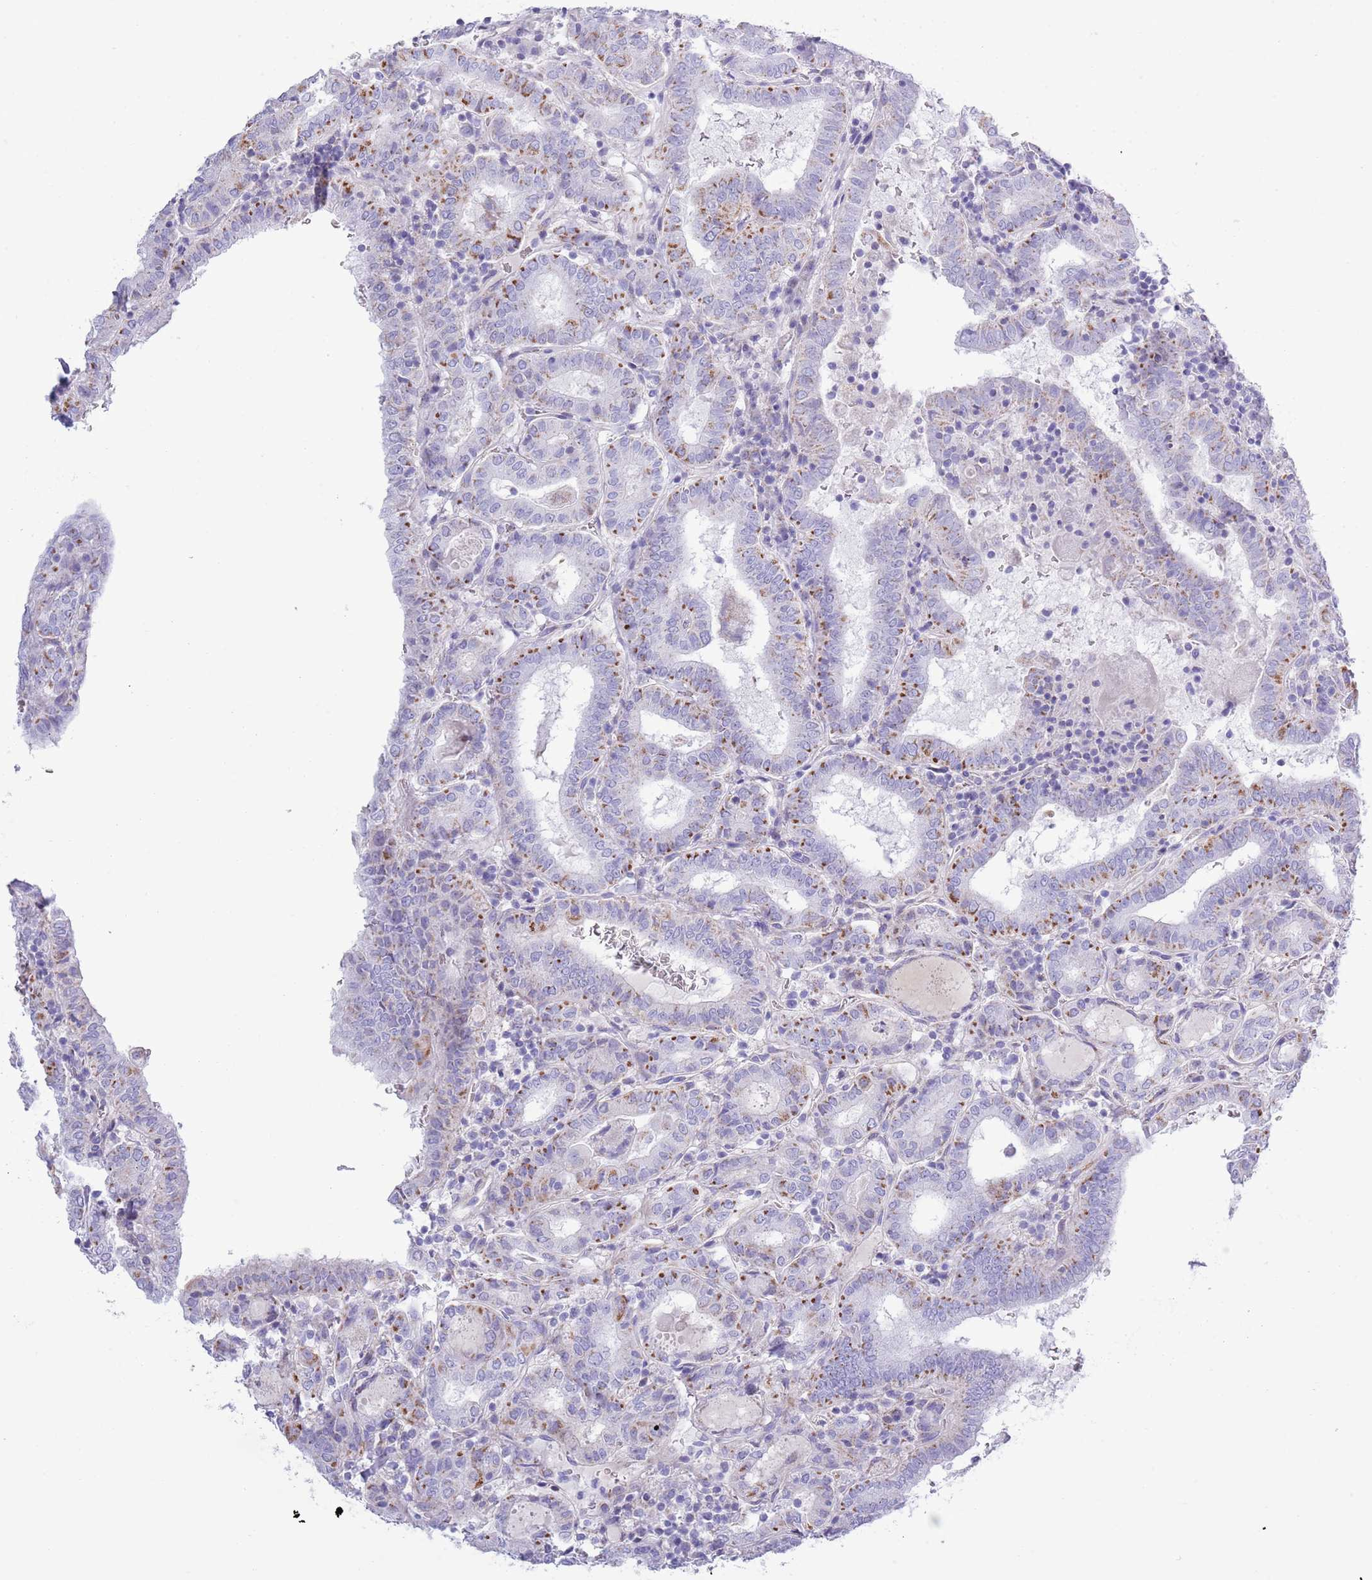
{"staining": {"intensity": "moderate", "quantity": "25%-75%", "location": "cytoplasmic/membranous"}, "tissue": "thyroid cancer", "cell_type": "Tumor cells", "image_type": "cancer", "snomed": [{"axis": "morphology", "description": "Papillary adenocarcinoma, NOS"}, {"axis": "topography", "description": "Thyroid gland"}], "caption": "A micrograph of thyroid papillary adenocarcinoma stained for a protein demonstrates moderate cytoplasmic/membranous brown staining in tumor cells.", "gene": "MOCOS", "patient": {"sex": "female", "age": 72}}